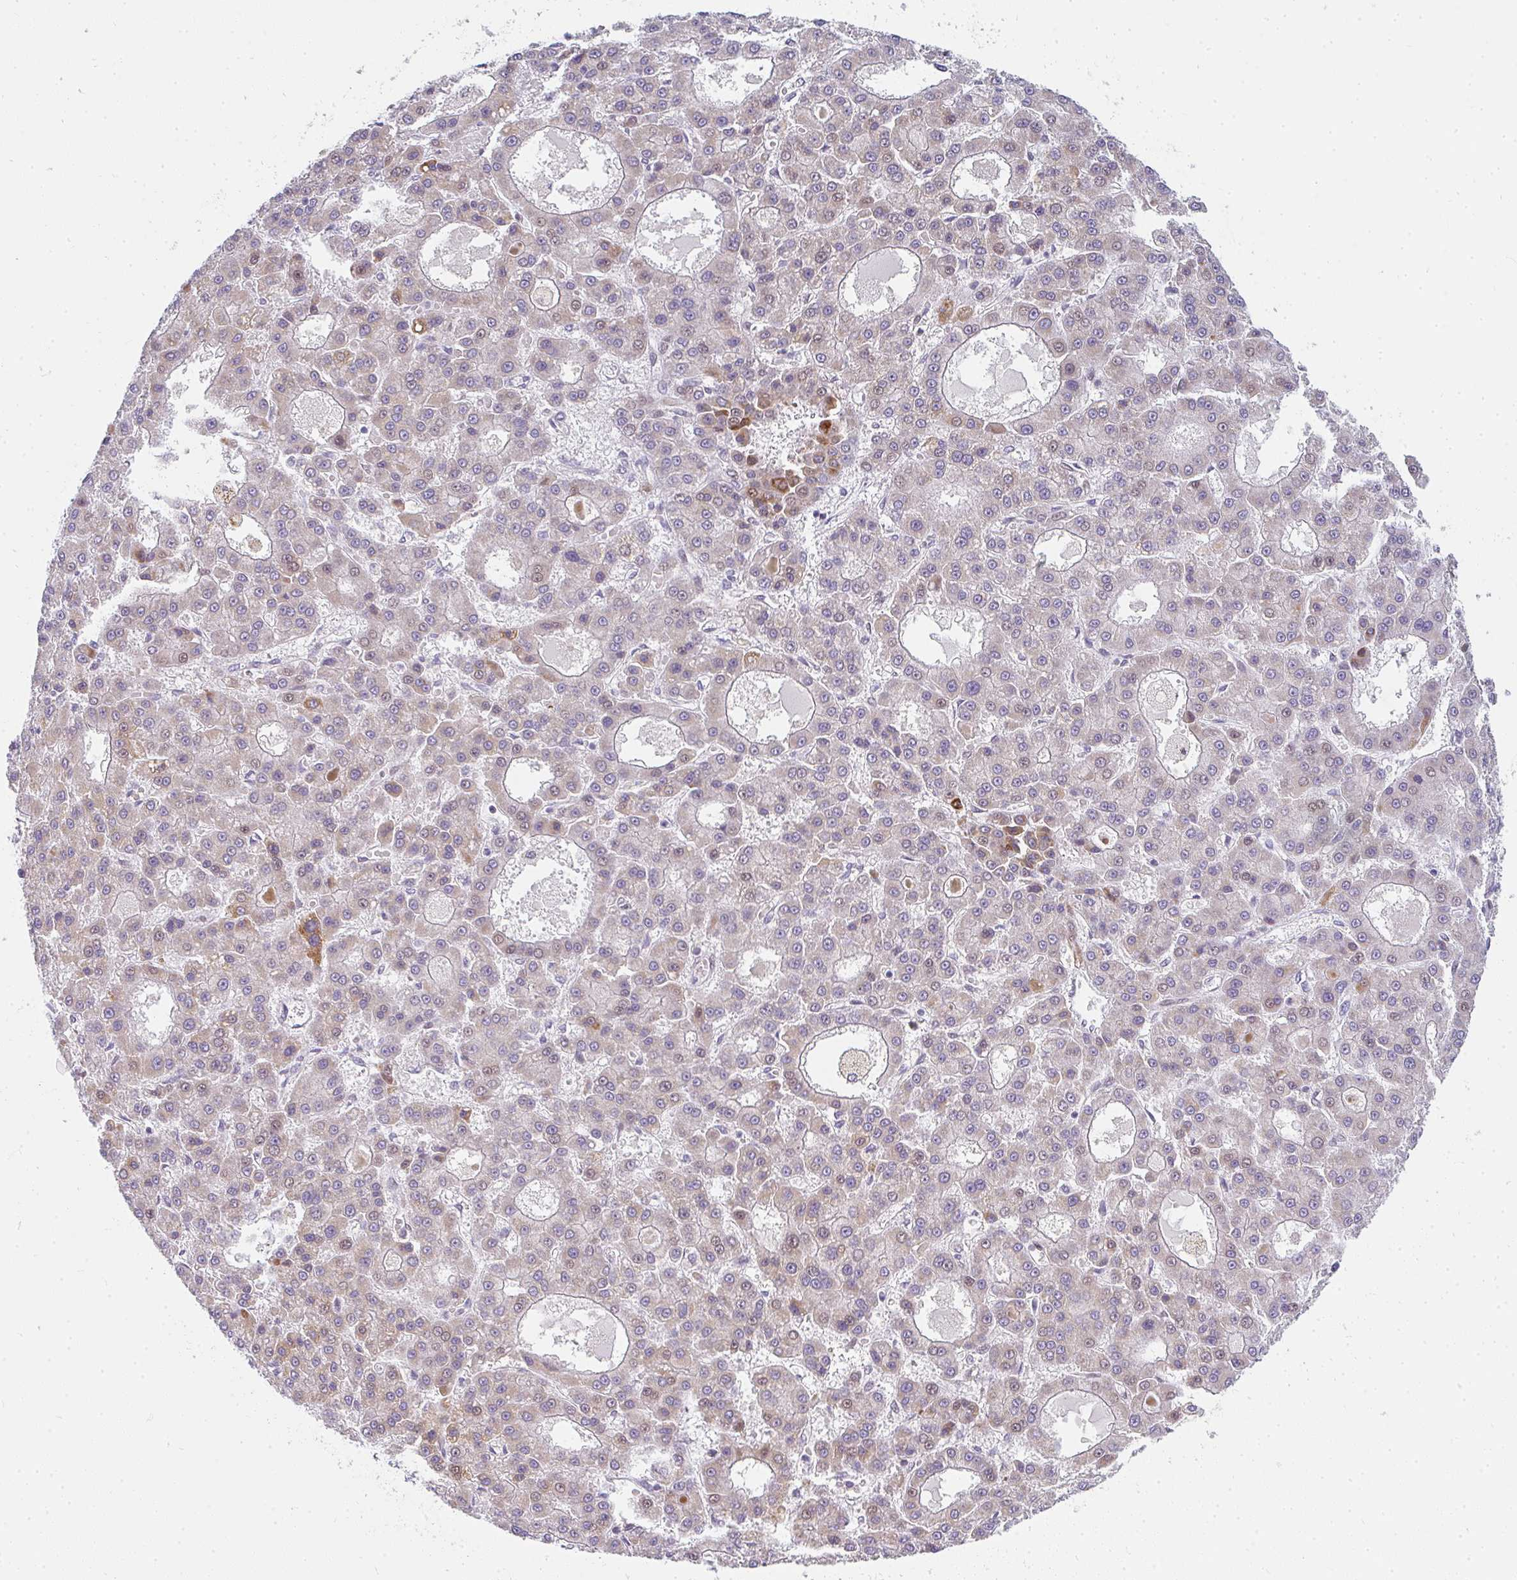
{"staining": {"intensity": "moderate", "quantity": "<25%", "location": "cytoplasmic/membranous"}, "tissue": "liver cancer", "cell_type": "Tumor cells", "image_type": "cancer", "snomed": [{"axis": "morphology", "description": "Carcinoma, Hepatocellular, NOS"}, {"axis": "topography", "description": "Liver"}], "caption": "A low amount of moderate cytoplasmic/membranous expression is seen in about <25% of tumor cells in liver hepatocellular carcinoma tissue.", "gene": "PLA2G5", "patient": {"sex": "male", "age": 70}}